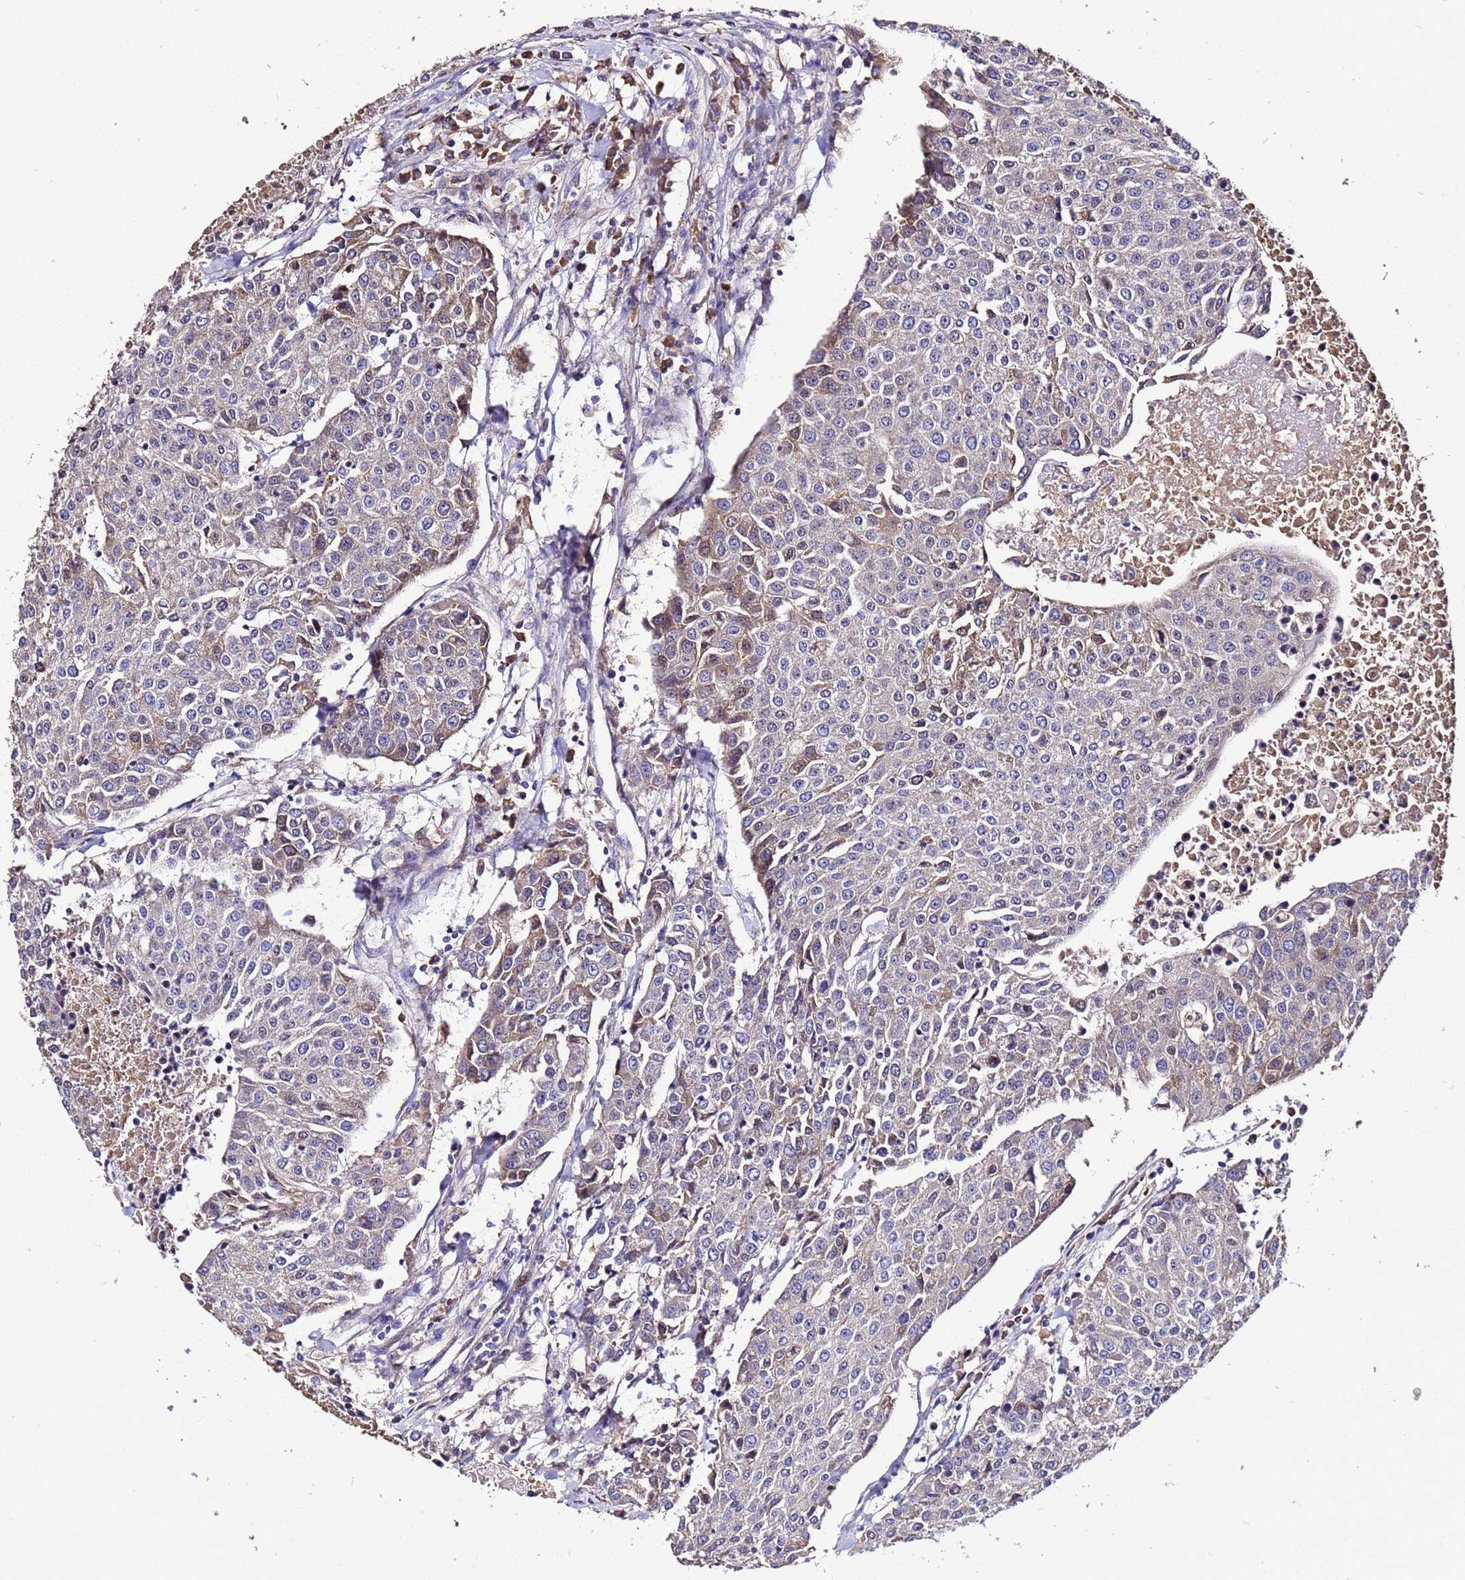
{"staining": {"intensity": "moderate", "quantity": "<25%", "location": "cytoplasmic/membranous"}, "tissue": "urothelial cancer", "cell_type": "Tumor cells", "image_type": "cancer", "snomed": [{"axis": "morphology", "description": "Urothelial carcinoma, High grade"}, {"axis": "topography", "description": "Urinary bladder"}], "caption": "Human high-grade urothelial carcinoma stained for a protein (brown) demonstrates moderate cytoplasmic/membranous positive staining in about <25% of tumor cells.", "gene": "WNK4", "patient": {"sex": "female", "age": 85}}